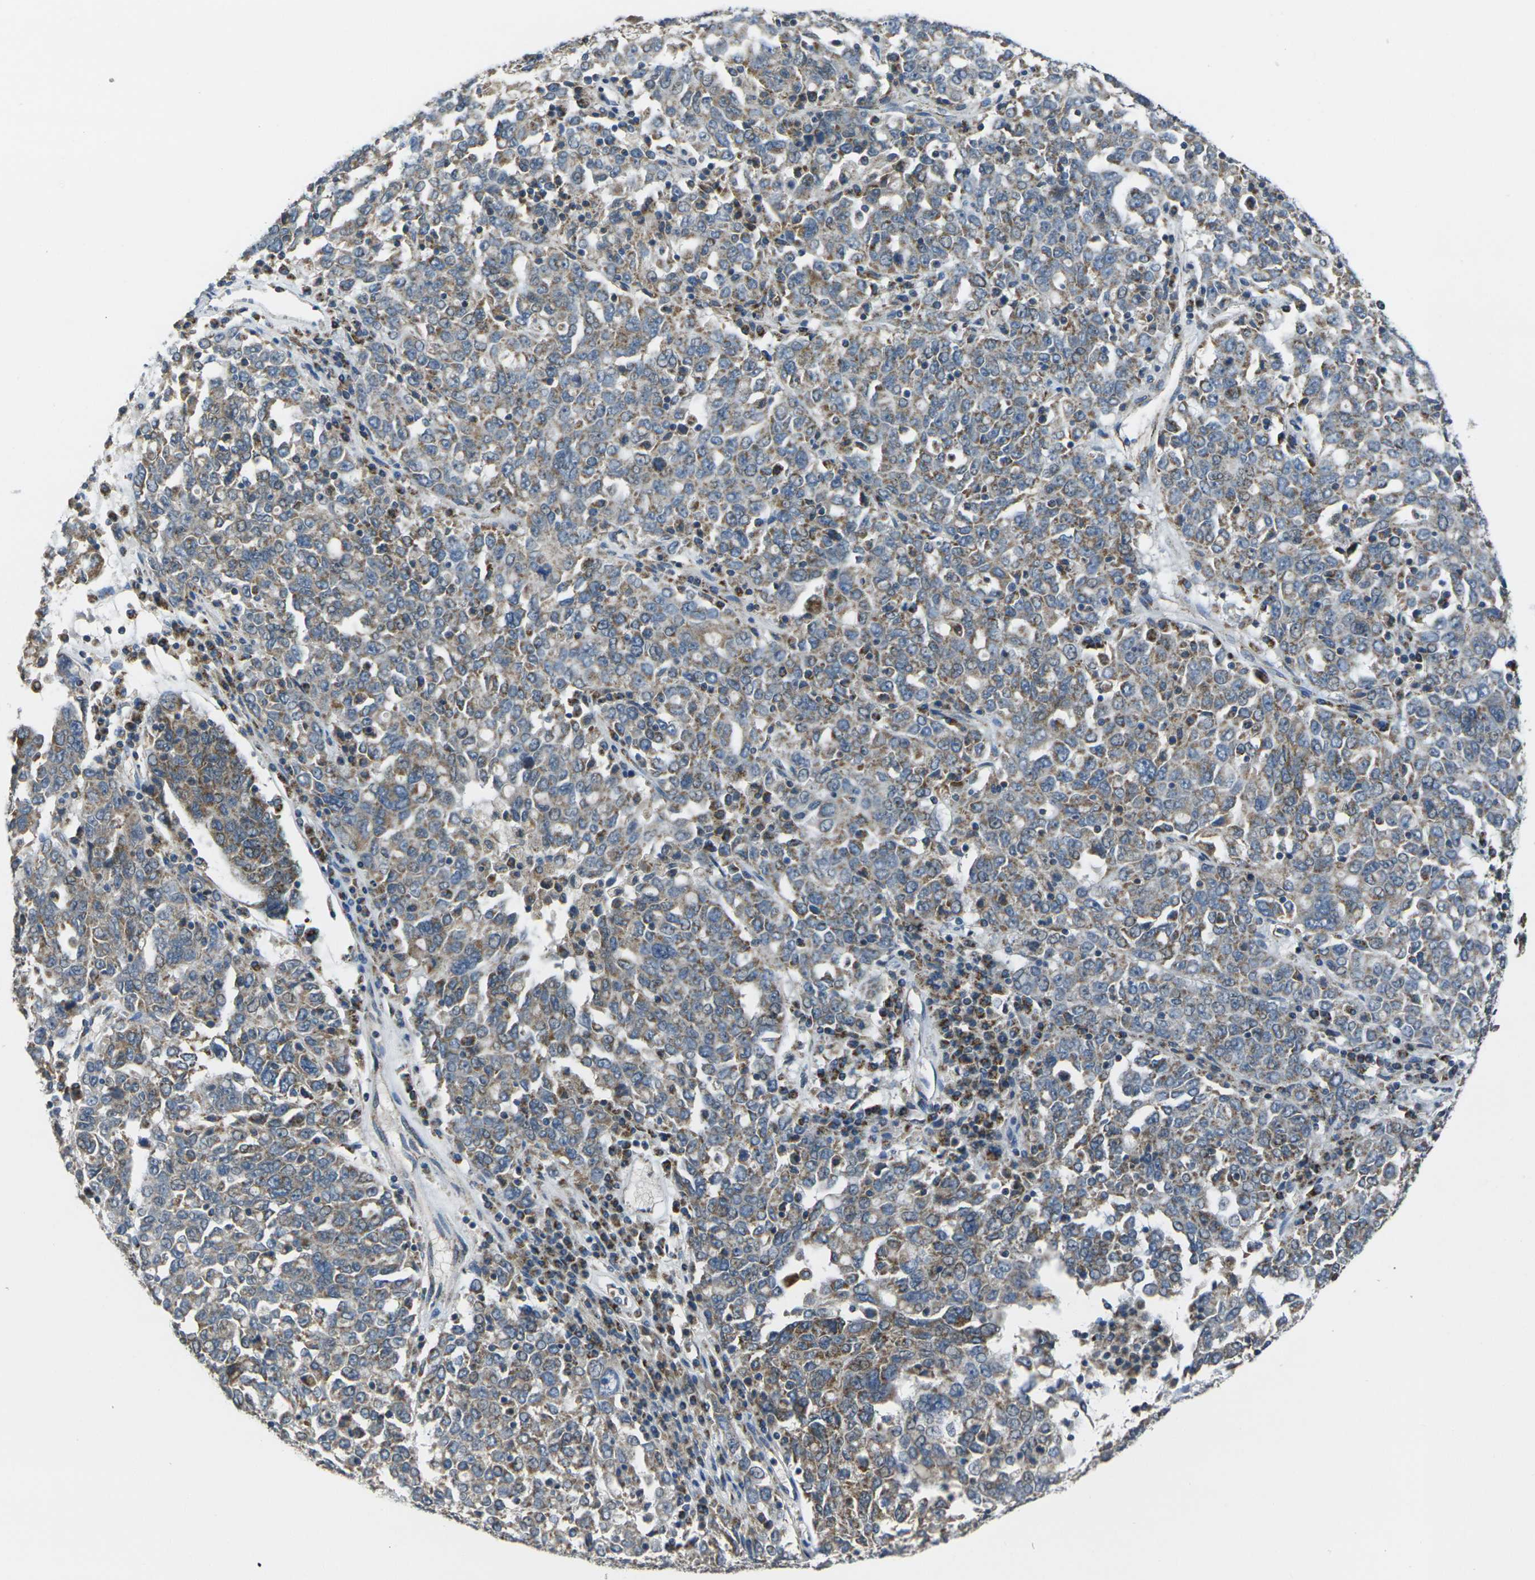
{"staining": {"intensity": "weak", "quantity": ">75%", "location": "cytoplasmic/membranous"}, "tissue": "ovarian cancer", "cell_type": "Tumor cells", "image_type": "cancer", "snomed": [{"axis": "morphology", "description": "Carcinoma, endometroid"}, {"axis": "topography", "description": "Ovary"}], "caption": "Human ovarian cancer stained with a brown dye displays weak cytoplasmic/membranous positive positivity in approximately >75% of tumor cells.", "gene": "TMEM120B", "patient": {"sex": "female", "age": 62}}